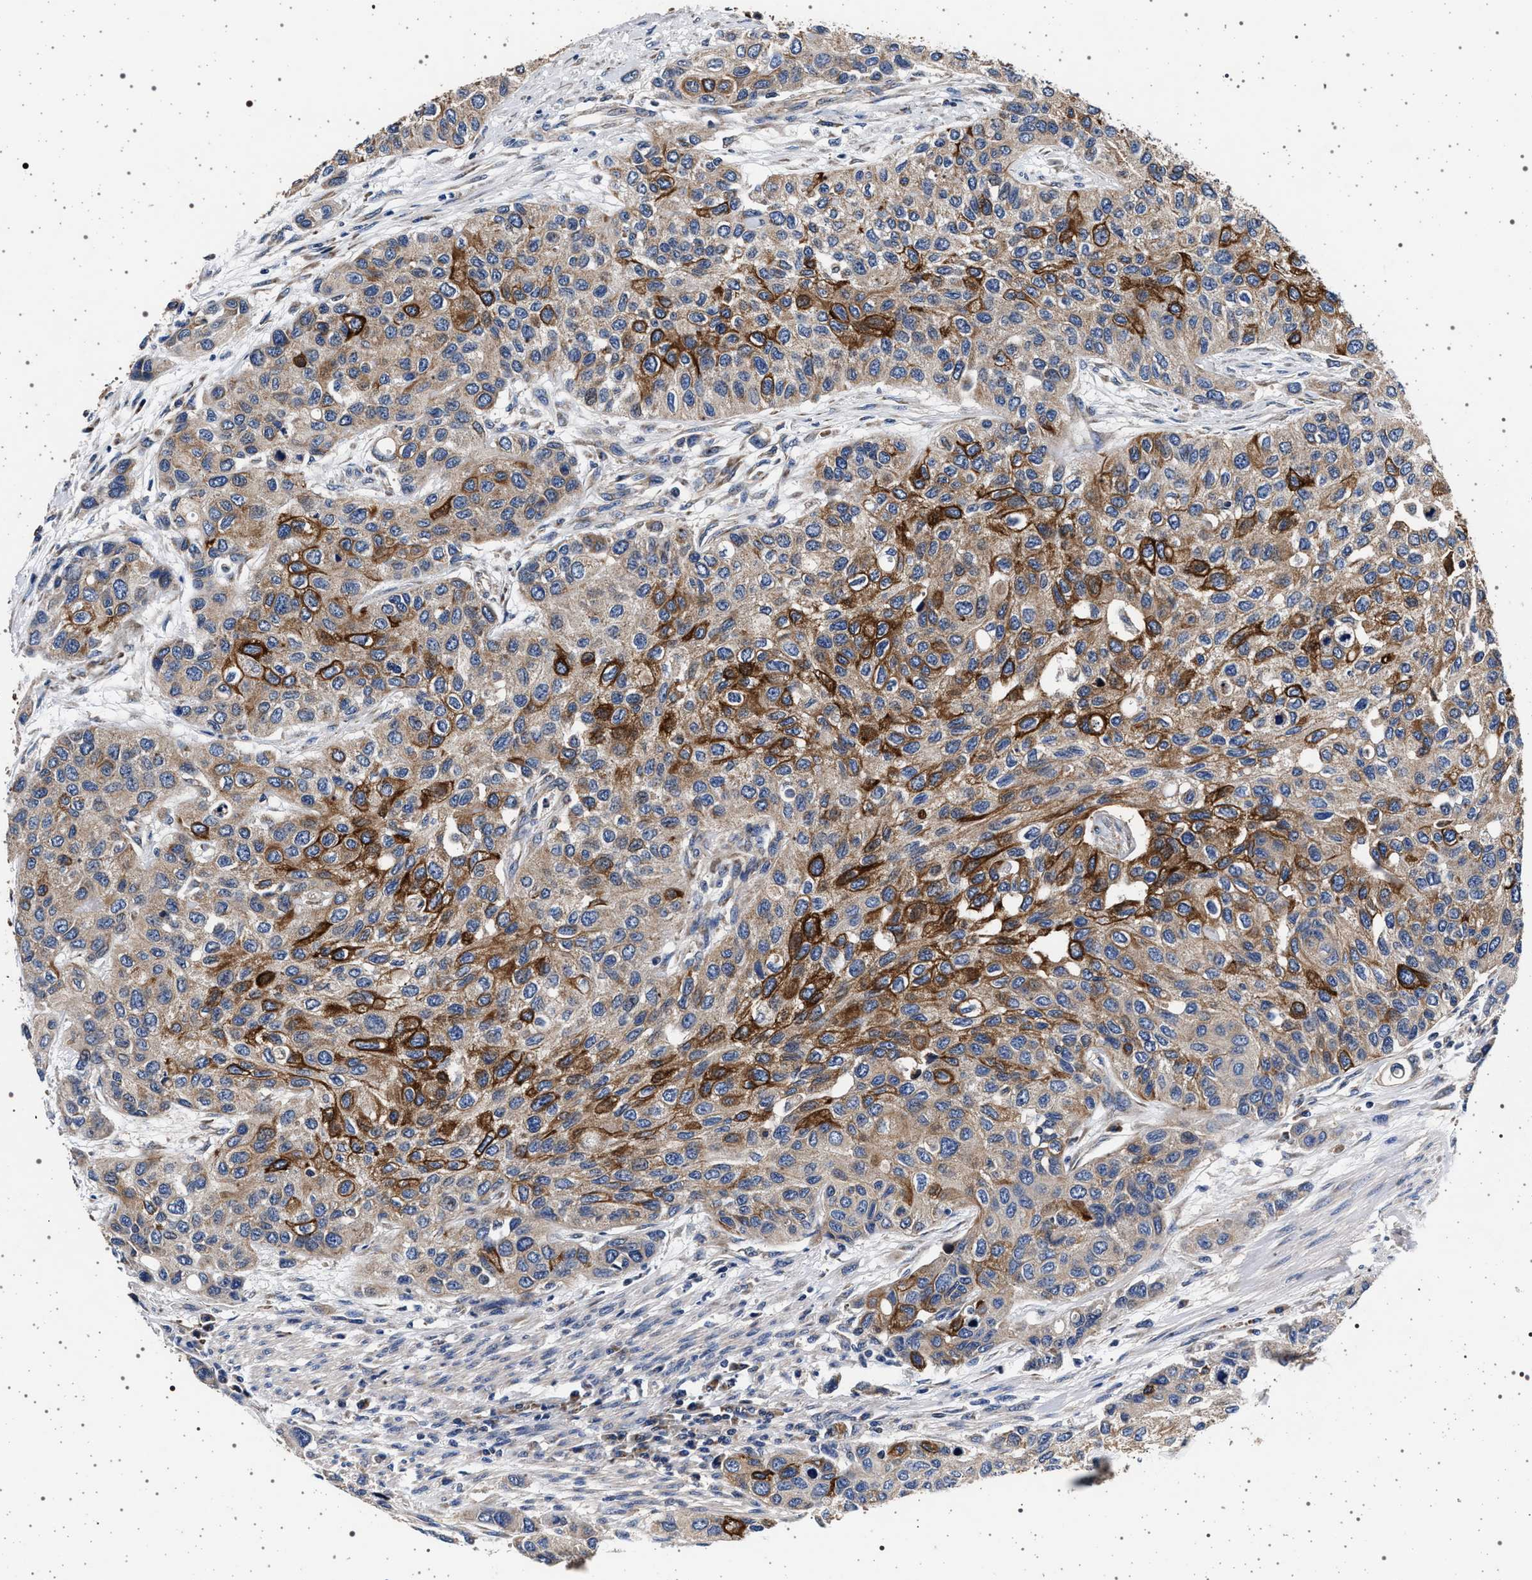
{"staining": {"intensity": "strong", "quantity": "<25%", "location": "cytoplasmic/membranous"}, "tissue": "urothelial cancer", "cell_type": "Tumor cells", "image_type": "cancer", "snomed": [{"axis": "morphology", "description": "Urothelial carcinoma, High grade"}, {"axis": "topography", "description": "Urinary bladder"}], "caption": "Urothelial cancer stained for a protein exhibits strong cytoplasmic/membranous positivity in tumor cells.", "gene": "MAP3K2", "patient": {"sex": "female", "age": 56}}